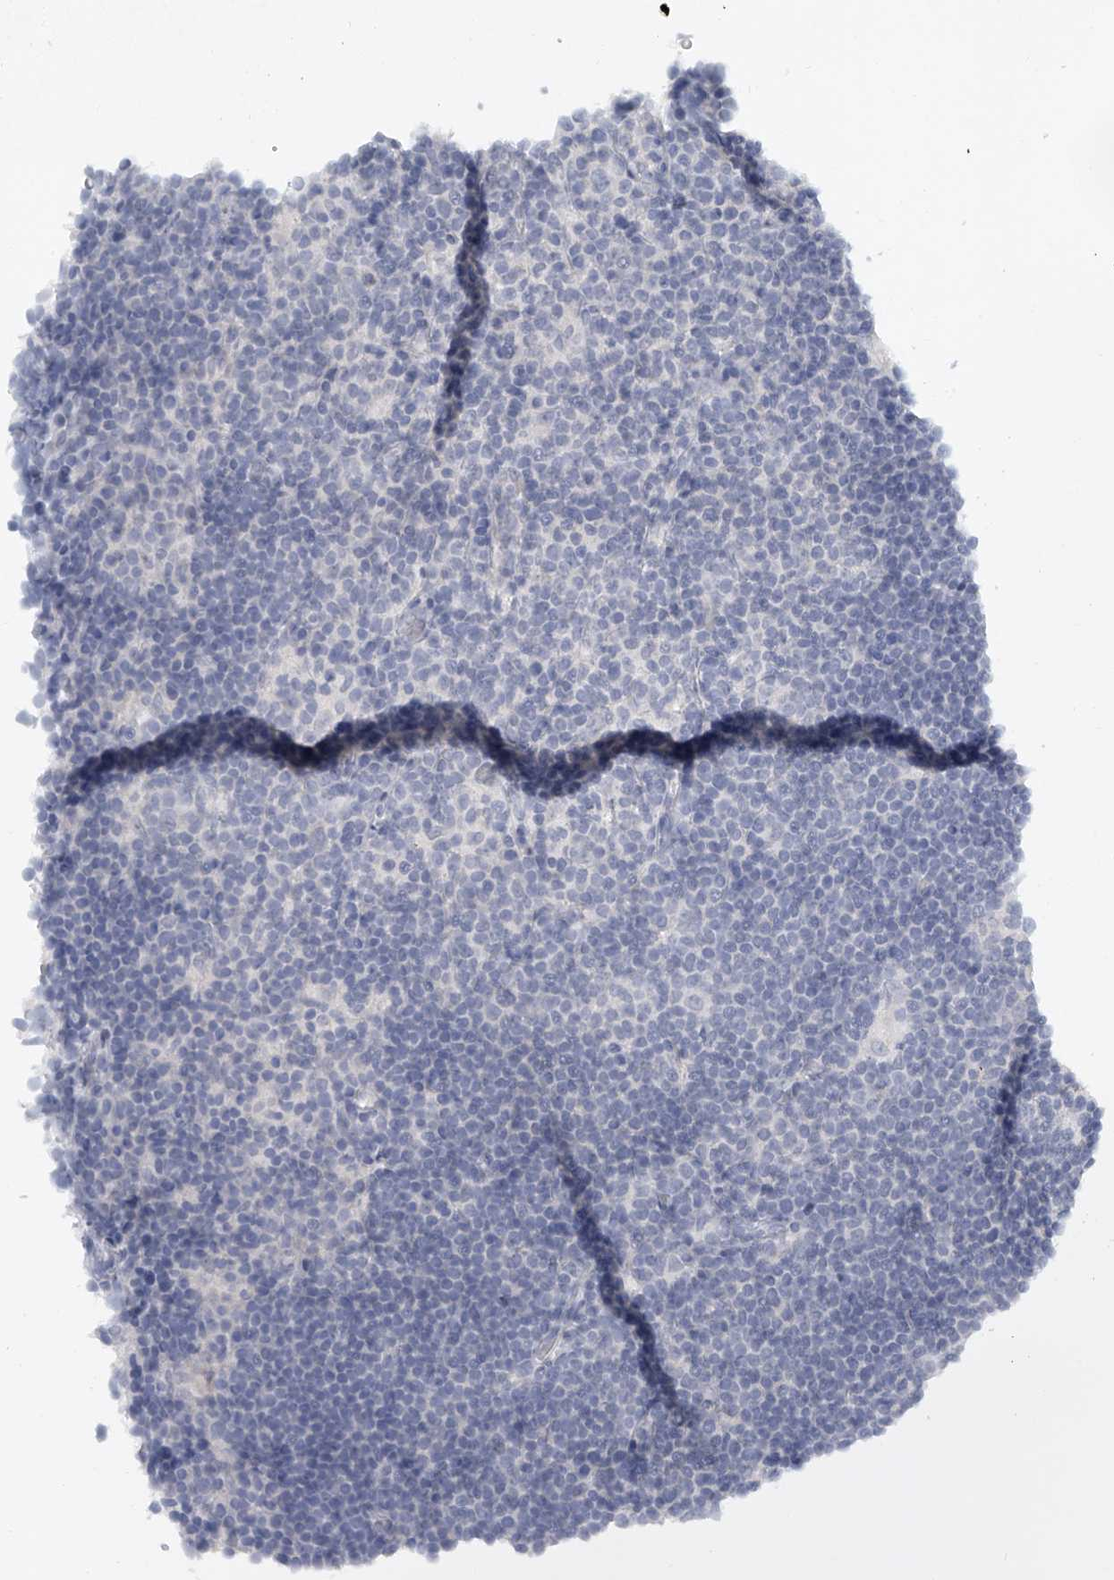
{"staining": {"intensity": "negative", "quantity": "none", "location": "none"}, "tissue": "lymphoma", "cell_type": "Tumor cells", "image_type": "cancer", "snomed": [{"axis": "morphology", "description": "Hodgkin's disease, NOS"}, {"axis": "topography", "description": "Lymph node"}], "caption": "The micrograph shows no staining of tumor cells in lymphoma.", "gene": "FAT2", "patient": {"sex": "female", "age": 57}}